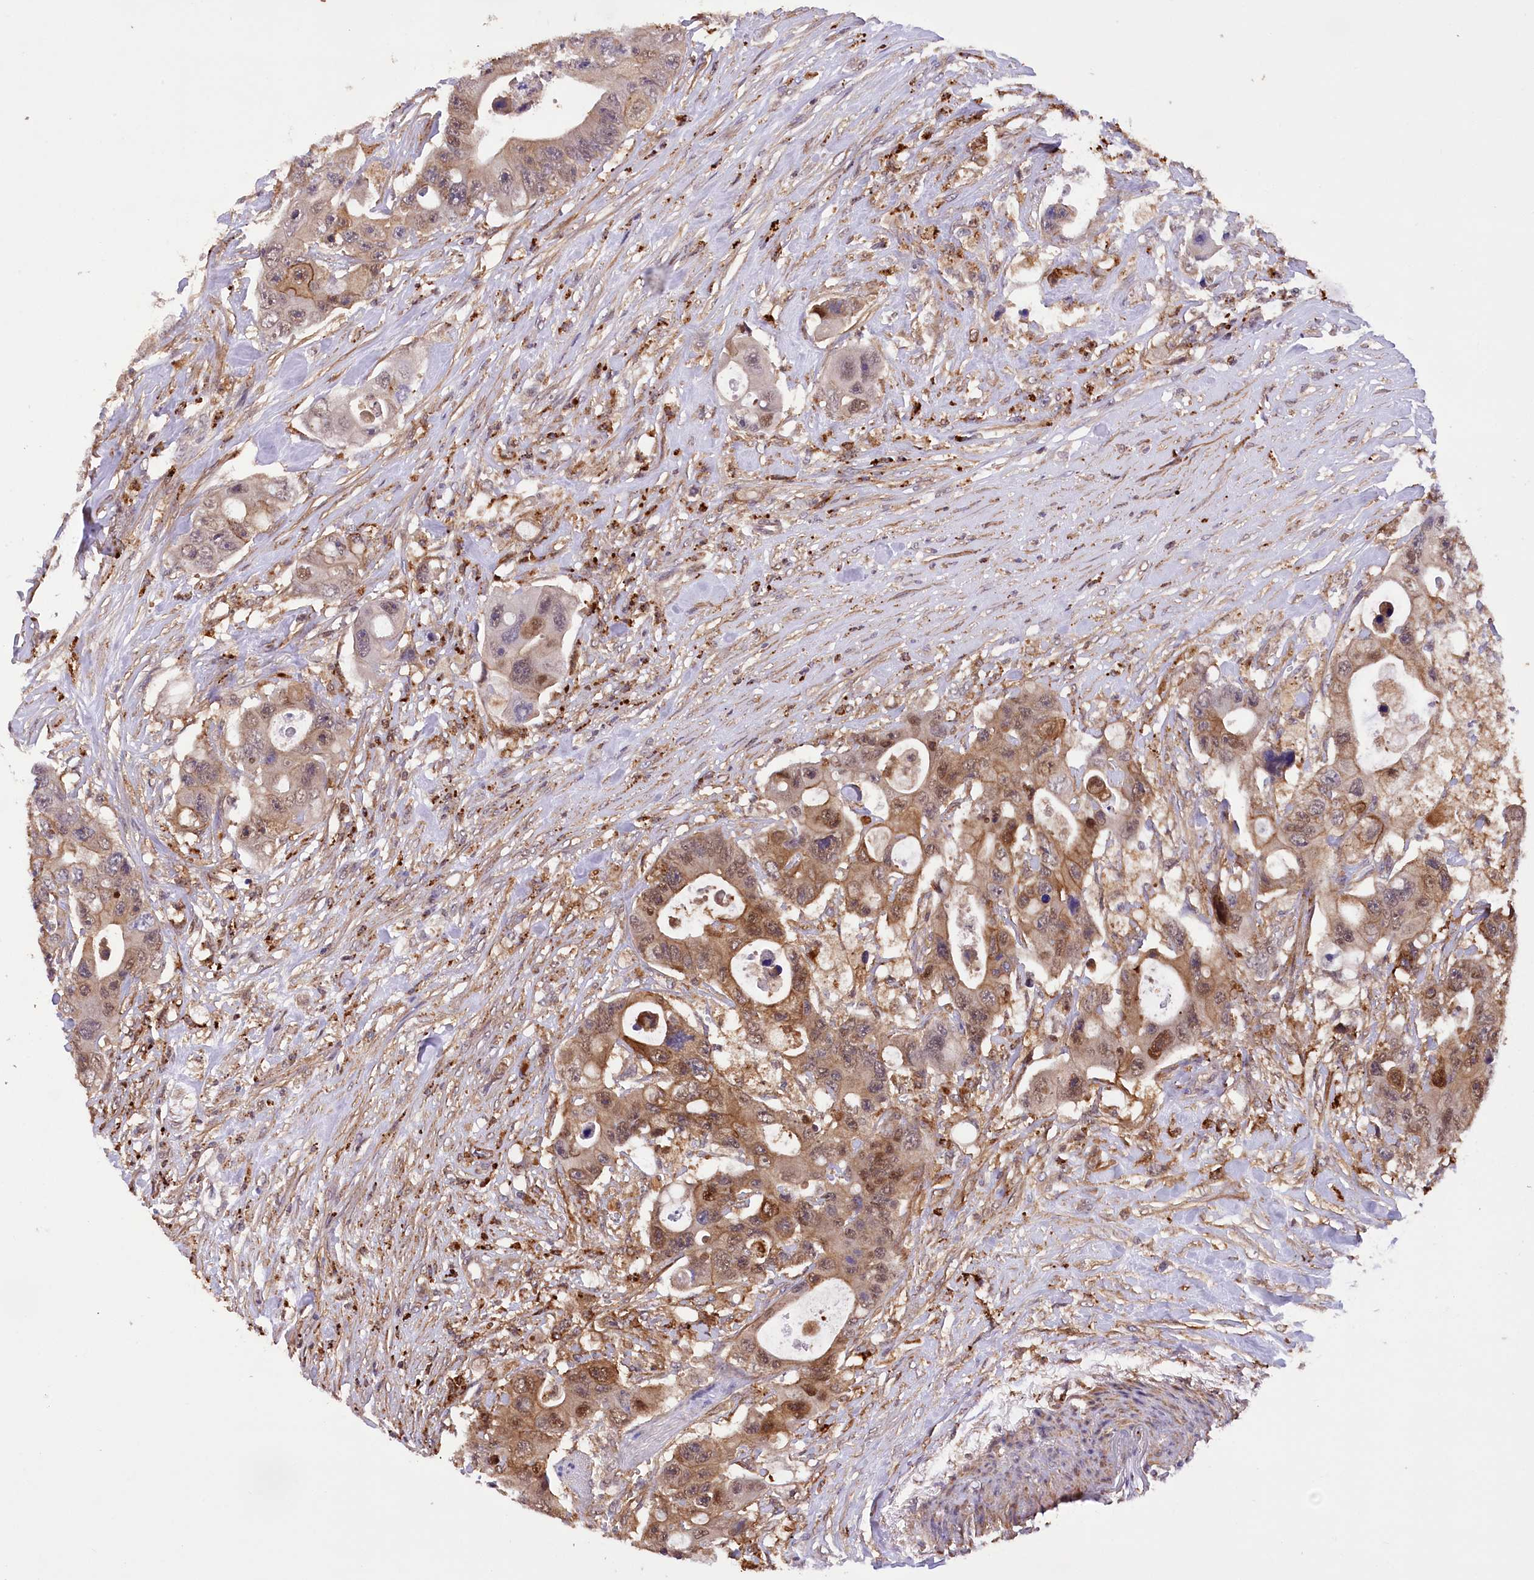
{"staining": {"intensity": "moderate", "quantity": ">75%", "location": "cytoplasmic/membranous,nuclear"}, "tissue": "colorectal cancer", "cell_type": "Tumor cells", "image_type": "cancer", "snomed": [{"axis": "morphology", "description": "Adenocarcinoma, NOS"}, {"axis": "topography", "description": "Colon"}], "caption": "Colorectal cancer tissue reveals moderate cytoplasmic/membranous and nuclear expression in about >75% of tumor cells The protein is shown in brown color, while the nuclei are stained blue.", "gene": "DPP3", "patient": {"sex": "female", "age": 46}}